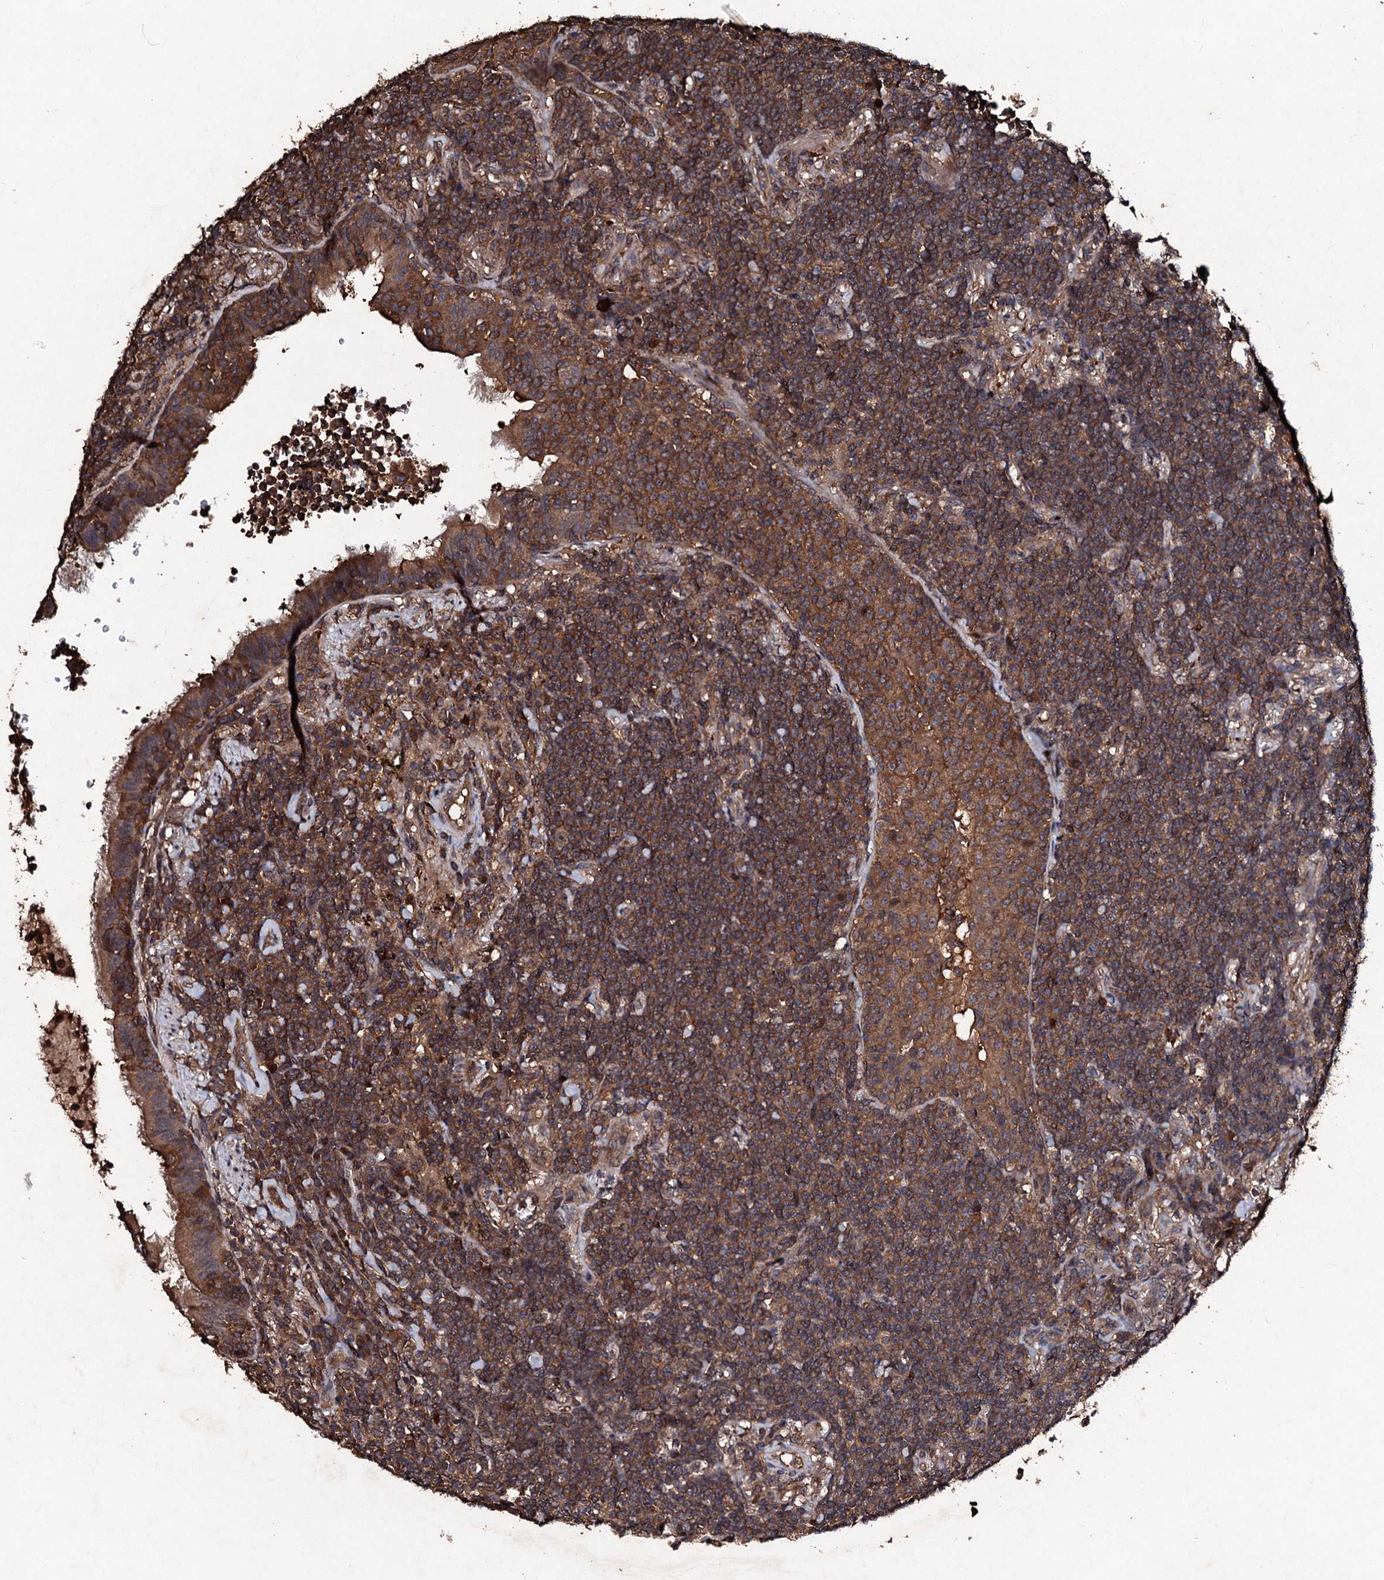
{"staining": {"intensity": "strong", "quantity": ">75%", "location": "cytoplasmic/membranous"}, "tissue": "lymphoma", "cell_type": "Tumor cells", "image_type": "cancer", "snomed": [{"axis": "morphology", "description": "Malignant lymphoma, non-Hodgkin's type, Low grade"}, {"axis": "topography", "description": "Lung"}], "caption": "An image of lymphoma stained for a protein exhibits strong cytoplasmic/membranous brown staining in tumor cells. The staining was performed using DAB (3,3'-diaminobenzidine), with brown indicating positive protein expression. Nuclei are stained blue with hematoxylin.", "gene": "KERA", "patient": {"sex": "female", "age": 71}}